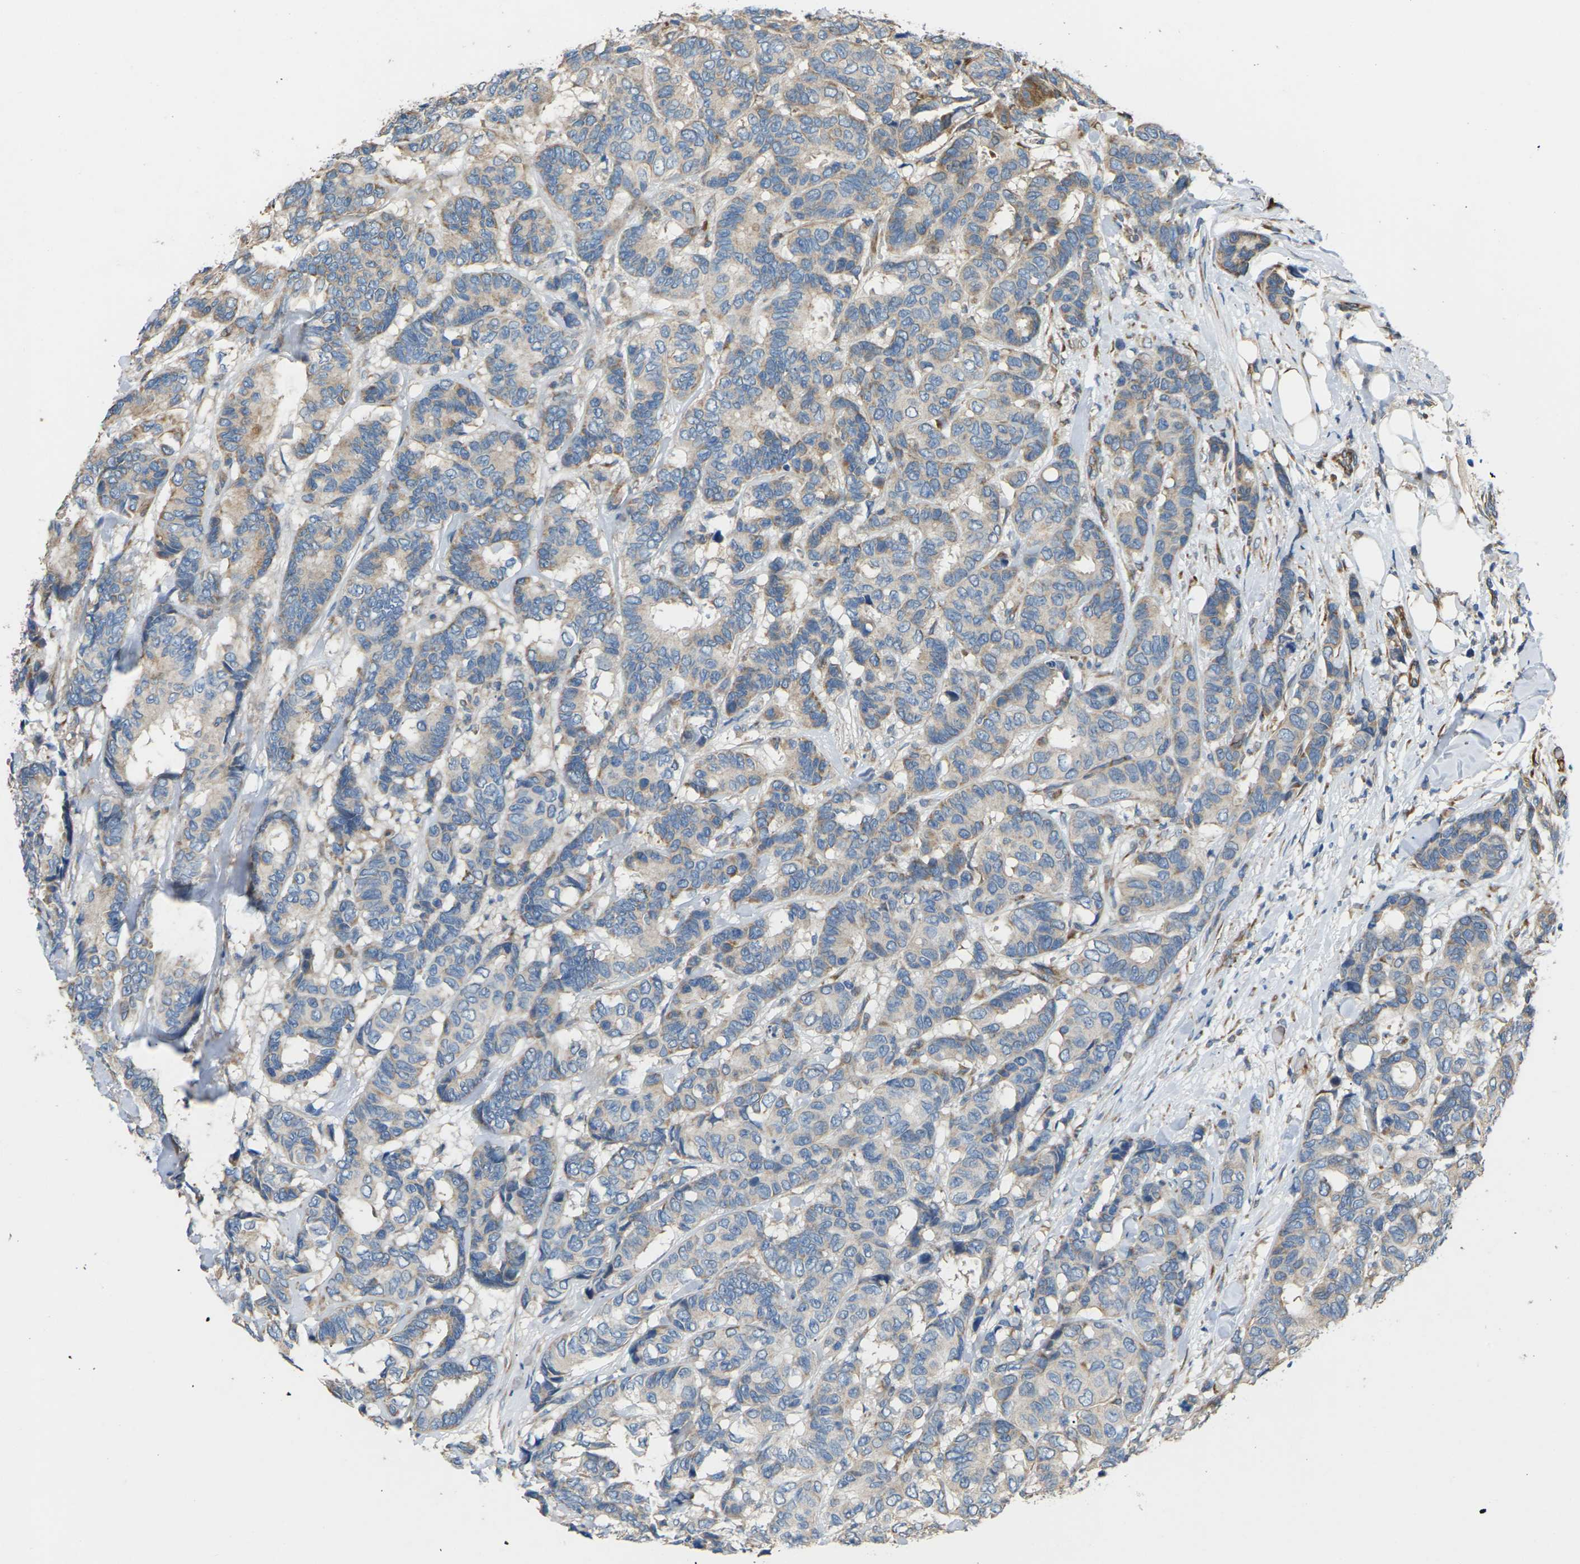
{"staining": {"intensity": "moderate", "quantity": "25%-75%", "location": "cytoplasmic/membranous"}, "tissue": "breast cancer", "cell_type": "Tumor cells", "image_type": "cancer", "snomed": [{"axis": "morphology", "description": "Duct carcinoma"}, {"axis": "topography", "description": "Breast"}], "caption": "Protein expression analysis of human breast invasive ductal carcinoma reveals moderate cytoplasmic/membranous positivity in approximately 25%-75% of tumor cells.", "gene": "KLHDC8B", "patient": {"sex": "female", "age": 87}}